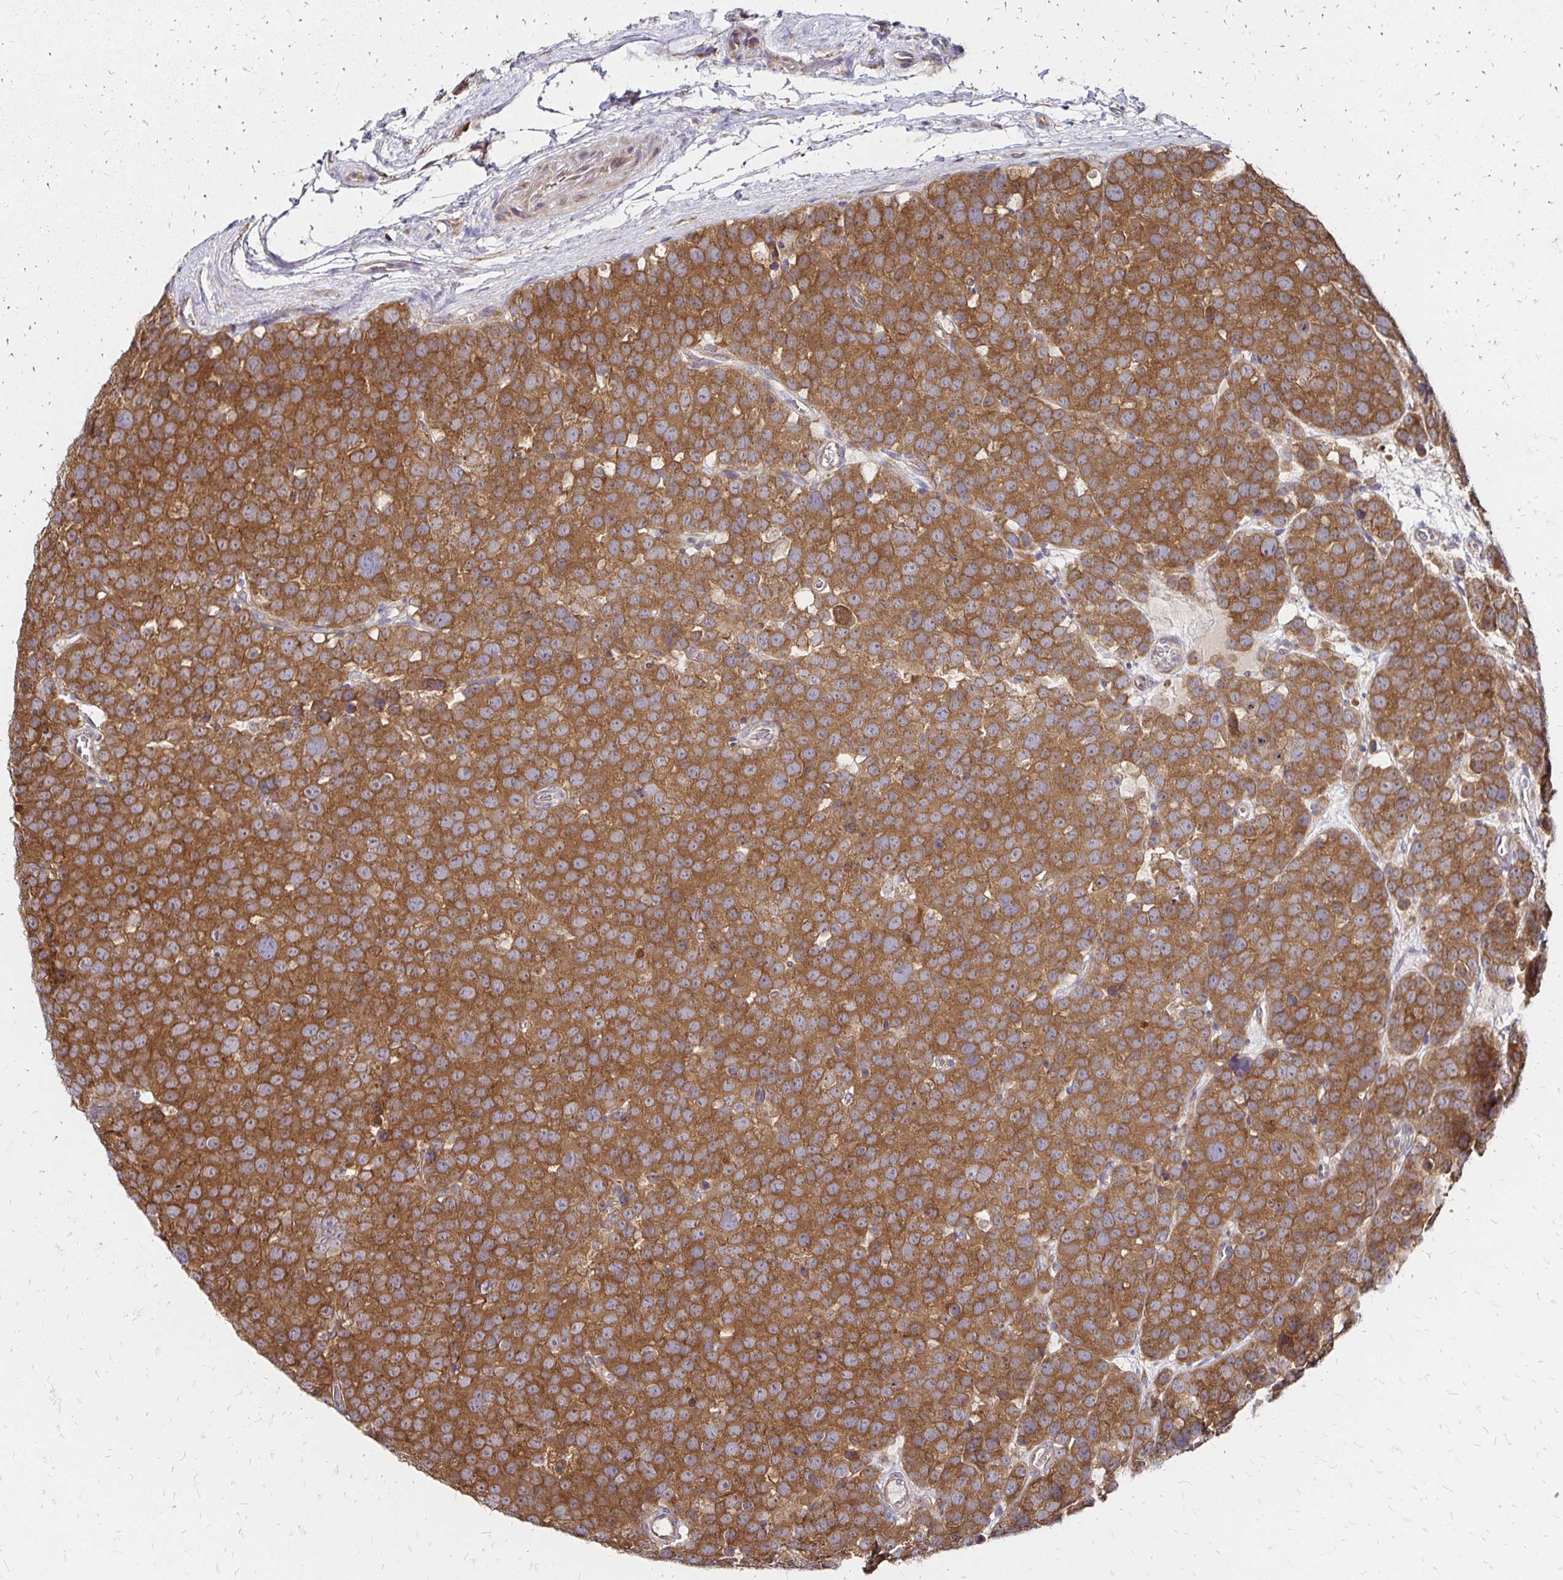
{"staining": {"intensity": "moderate", "quantity": ">75%", "location": "cytoplasmic/membranous"}, "tissue": "testis cancer", "cell_type": "Tumor cells", "image_type": "cancer", "snomed": [{"axis": "morphology", "description": "Seminoma, NOS"}, {"axis": "topography", "description": "Testis"}], "caption": "An image showing moderate cytoplasmic/membranous positivity in about >75% of tumor cells in seminoma (testis), as visualized by brown immunohistochemical staining.", "gene": "ZW10", "patient": {"sex": "male", "age": 71}}